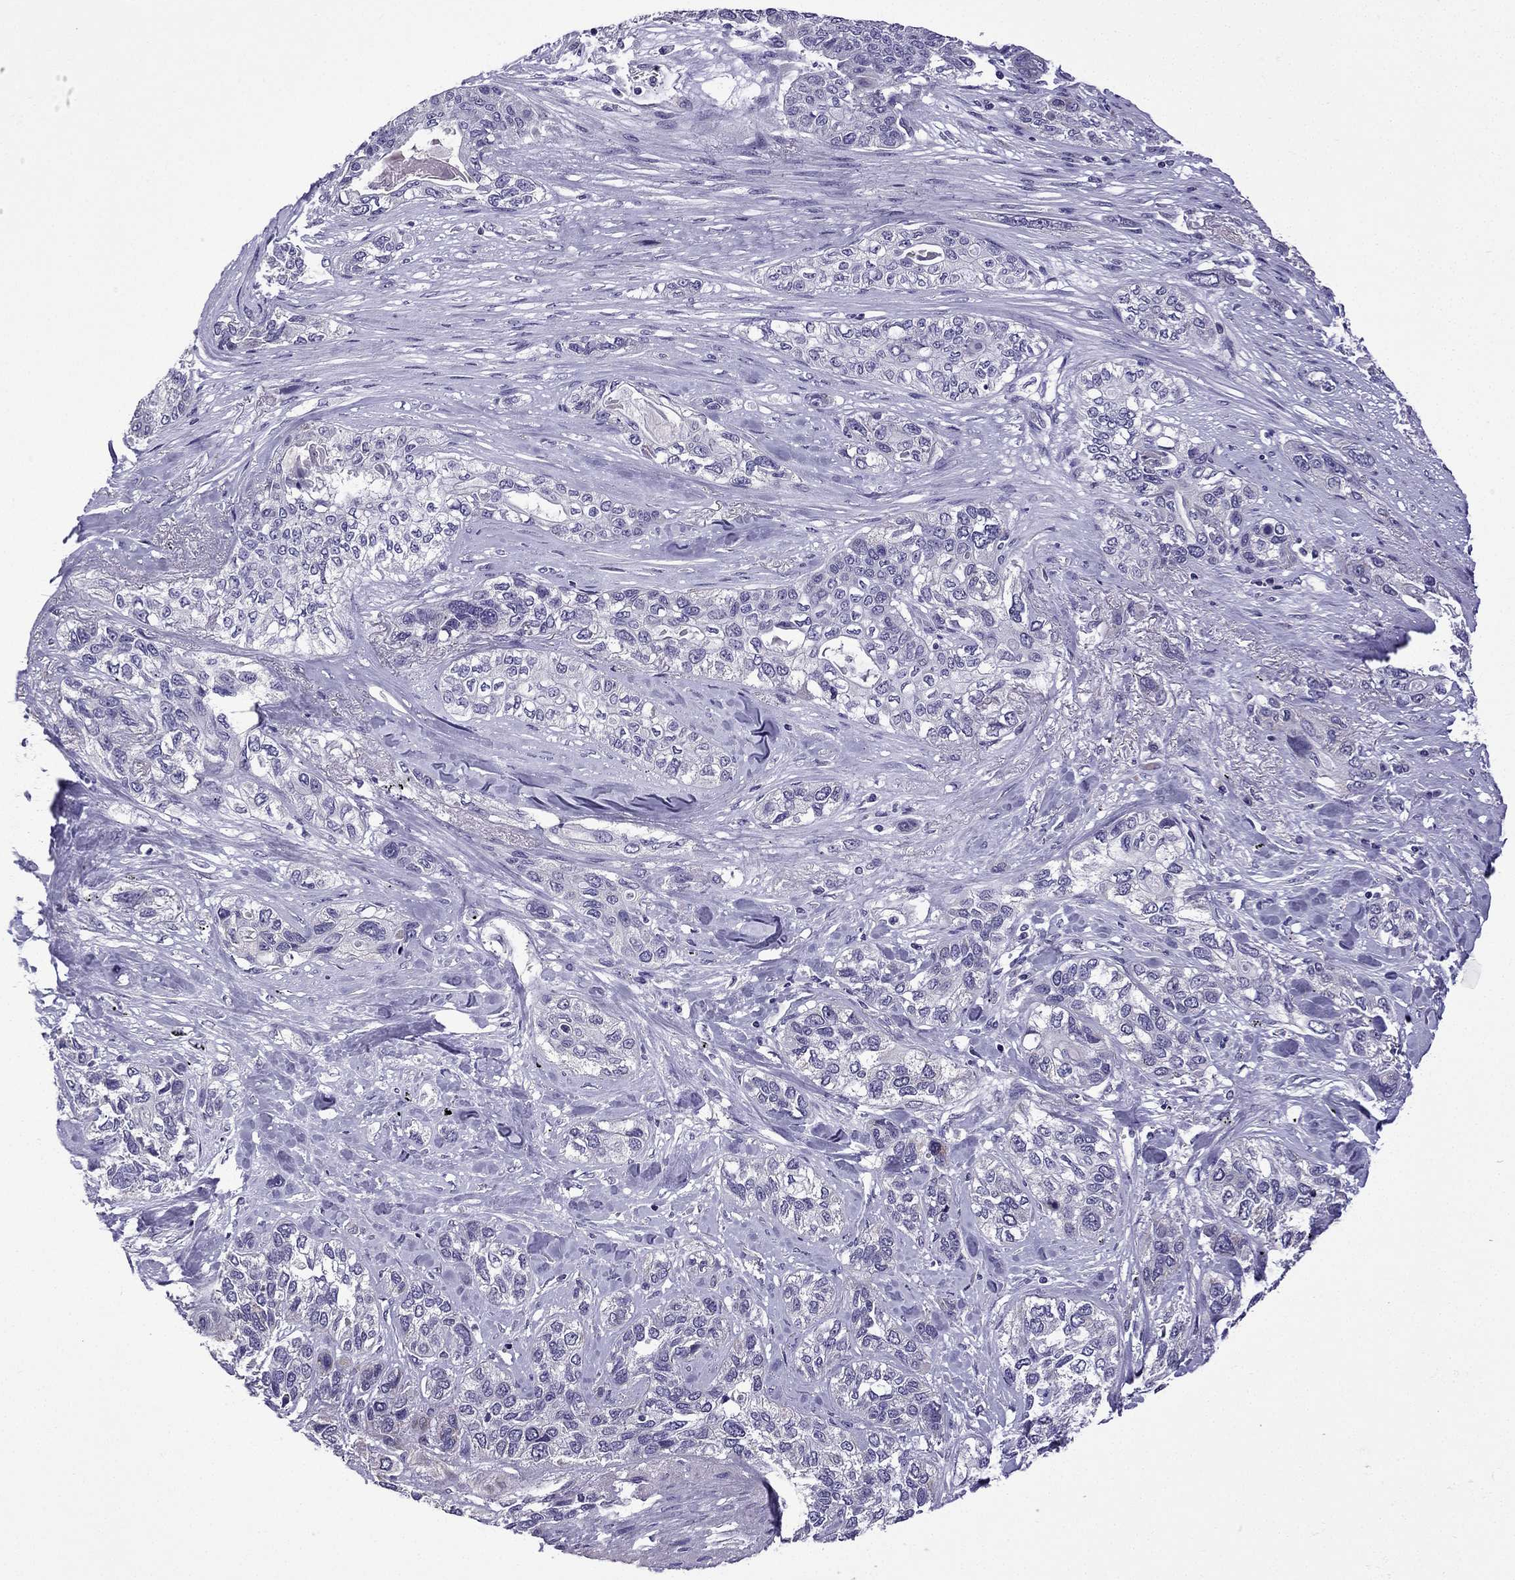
{"staining": {"intensity": "negative", "quantity": "none", "location": "none"}, "tissue": "lung cancer", "cell_type": "Tumor cells", "image_type": "cancer", "snomed": [{"axis": "morphology", "description": "Squamous cell carcinoma, NOS"}, {"axis": "topography", "description": "Lung"}], "caption": "Immunohistochemistry of lung squamous cell carcinoma demonstrates no staining in tumor cells.", "gene": "TTN", "patient": {"sex": "female", "age": 70}}